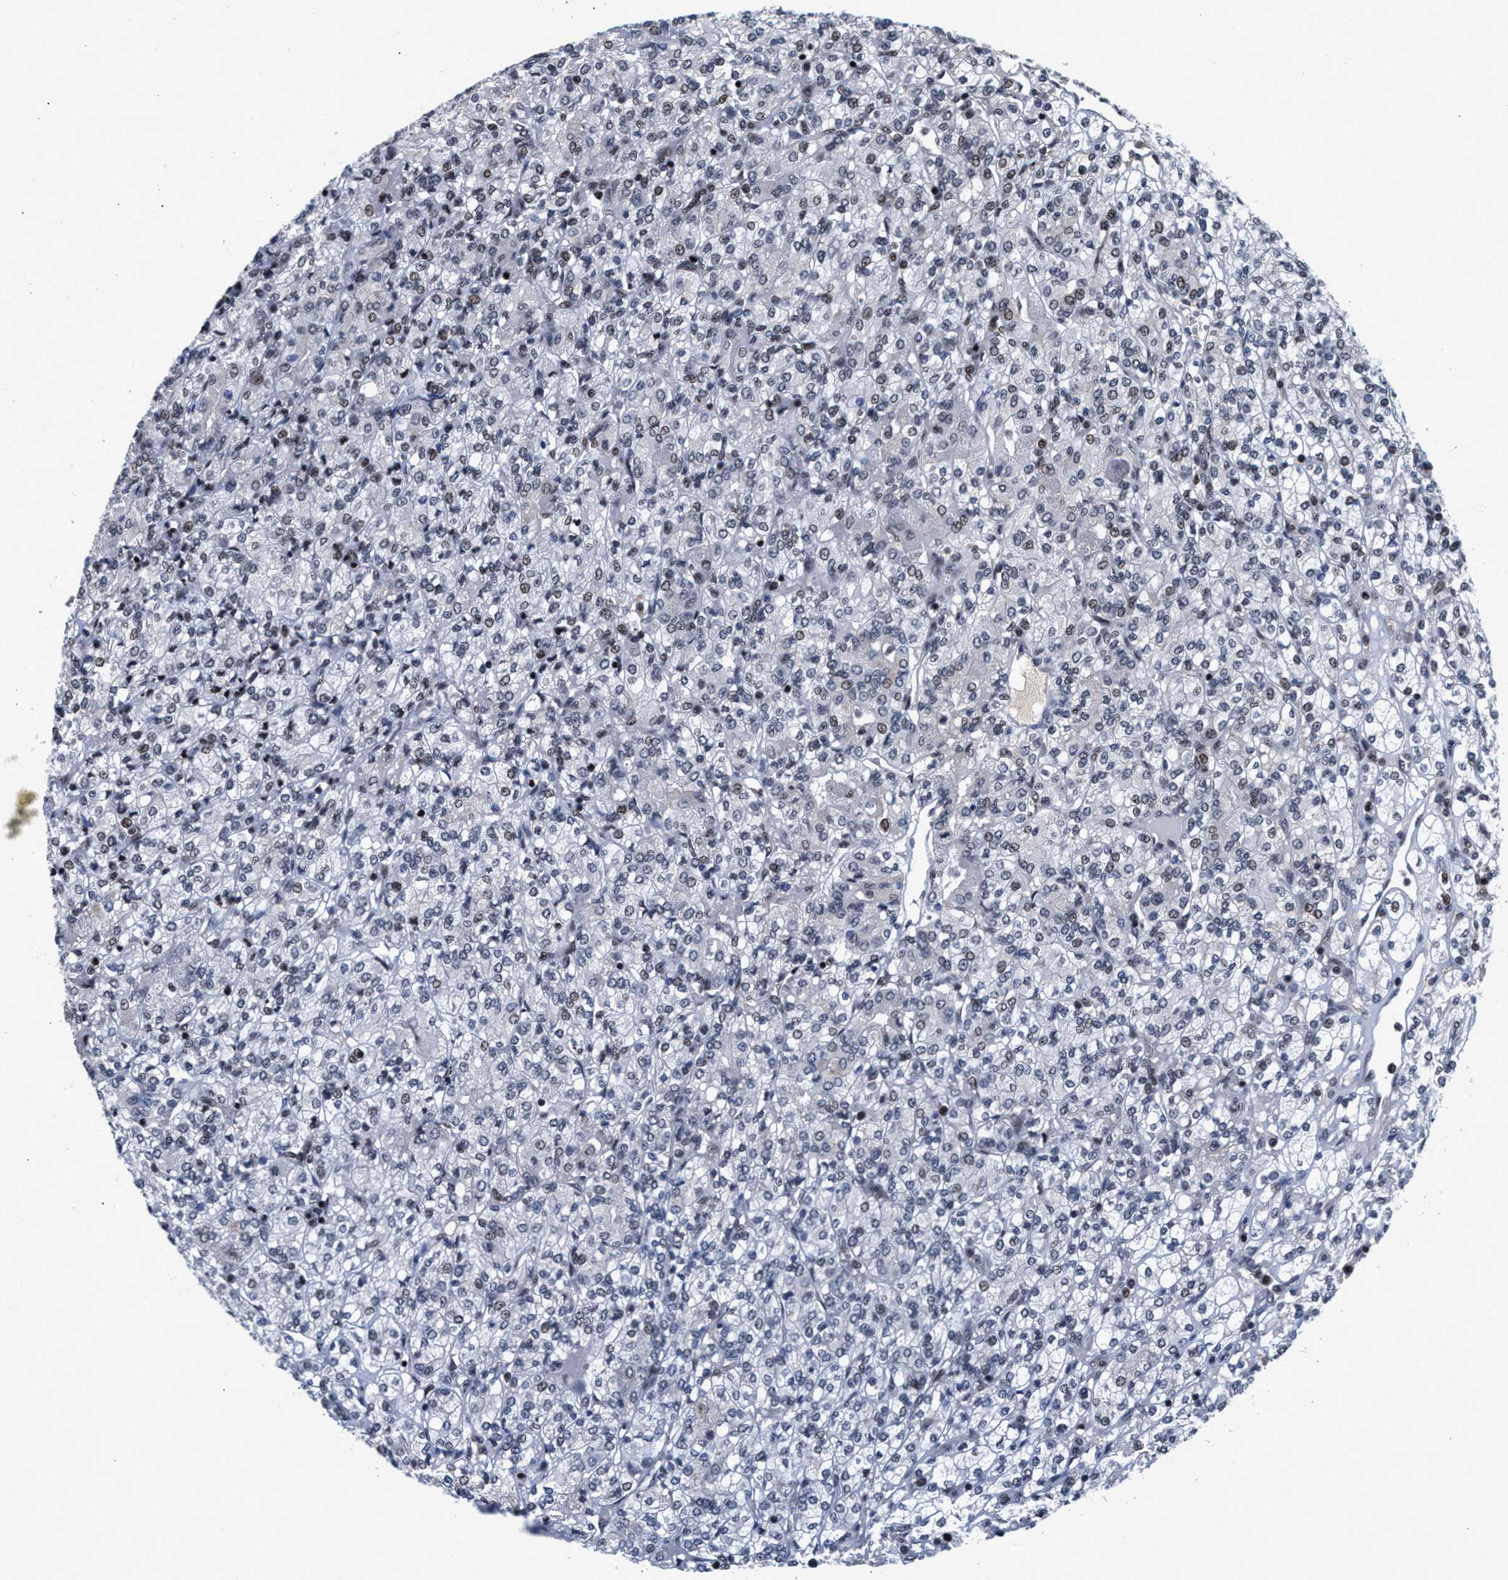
{"staining": {"intensity": "weak", "quantity": "25%-75%", "location": "nuclear"}, "tissue": "renal cancer", "cell_type": "Tumor cells", "image_type": "cancer", "snomed": [{"axis": "morphology", "description": "Adenocarcinoma, NOS"}, {"axis": "topography", "description": "Kidney"}], "caption": "Immunohistochemistry histopathology image of neoplastic tissue: adenocarcinoma (renal) stained using immunohistochemistry reveals low levels of weak protein expression localized specifically in the nuclear of tumor cells, appearing as a nuclear brown color.", "gene": "WDR81", "patient": {"sex": "male", "age": 77}}